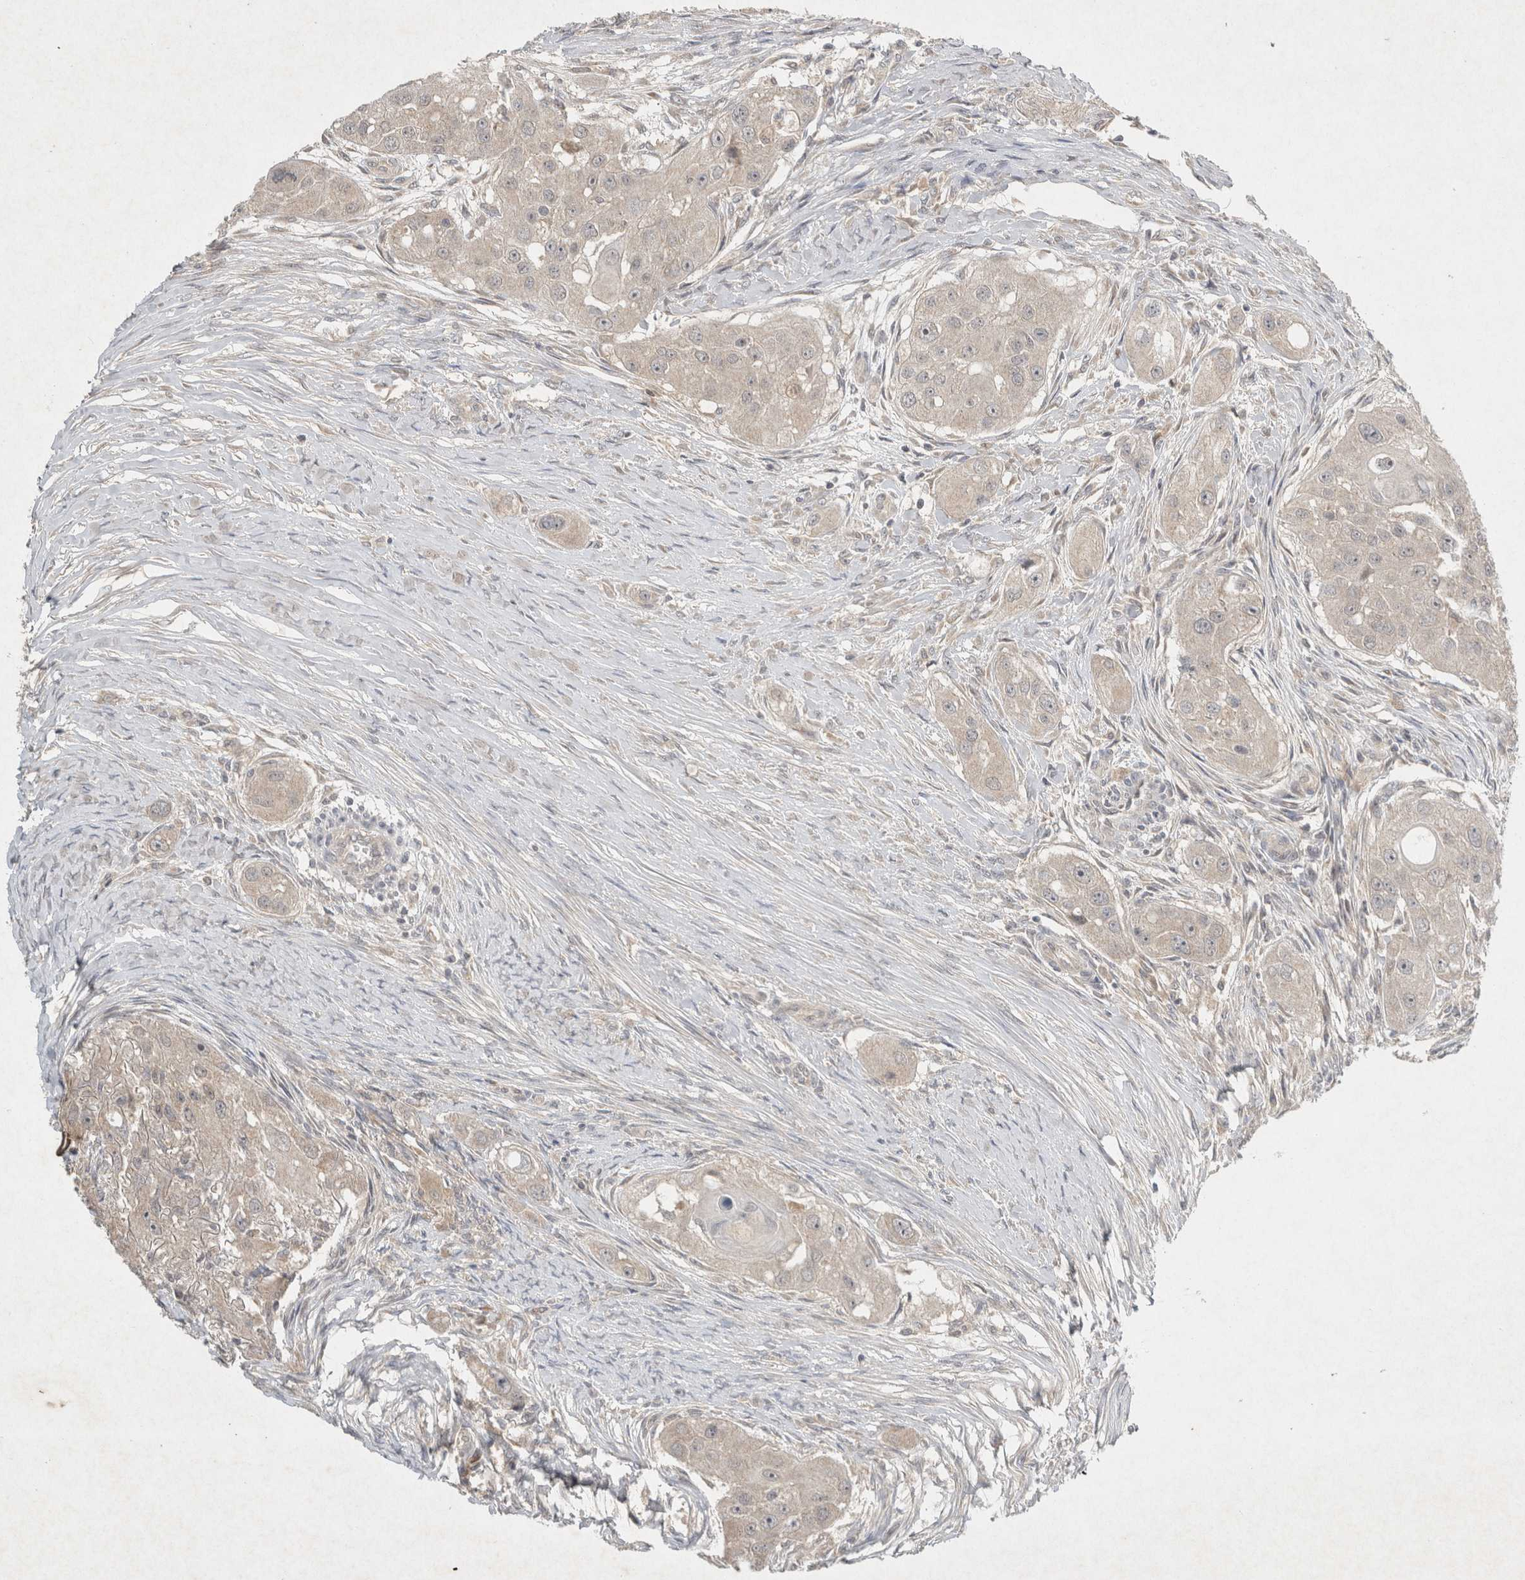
{"staining": {"intensity": "weak", "quantity": "<25%", "location": "cytoplasmic/membranous"}, "tissue": "head and neck cancer", "cell_type": "Tumor cells", "image_type": "cancer", "snomed": [{"axis": "morphology", "description": "Normal tissue, NOS"}, {"axis": "morphology", "description": "Squamous cell carcinoma, NOS"}, {"axis": "topography", "description": "Skeletal muscle"}, {"axis": "topography", "description": "Head-Neck"}], "caption": "IHC photomicrograph of neoplastic tissue: human head and neck cancer stained with DAB (3,3'-diaminobenzidine) reveals no significant protein expression in tumor cells.", "gene": "LOXL2", "patient": {"sex": "male", "age": 51}}